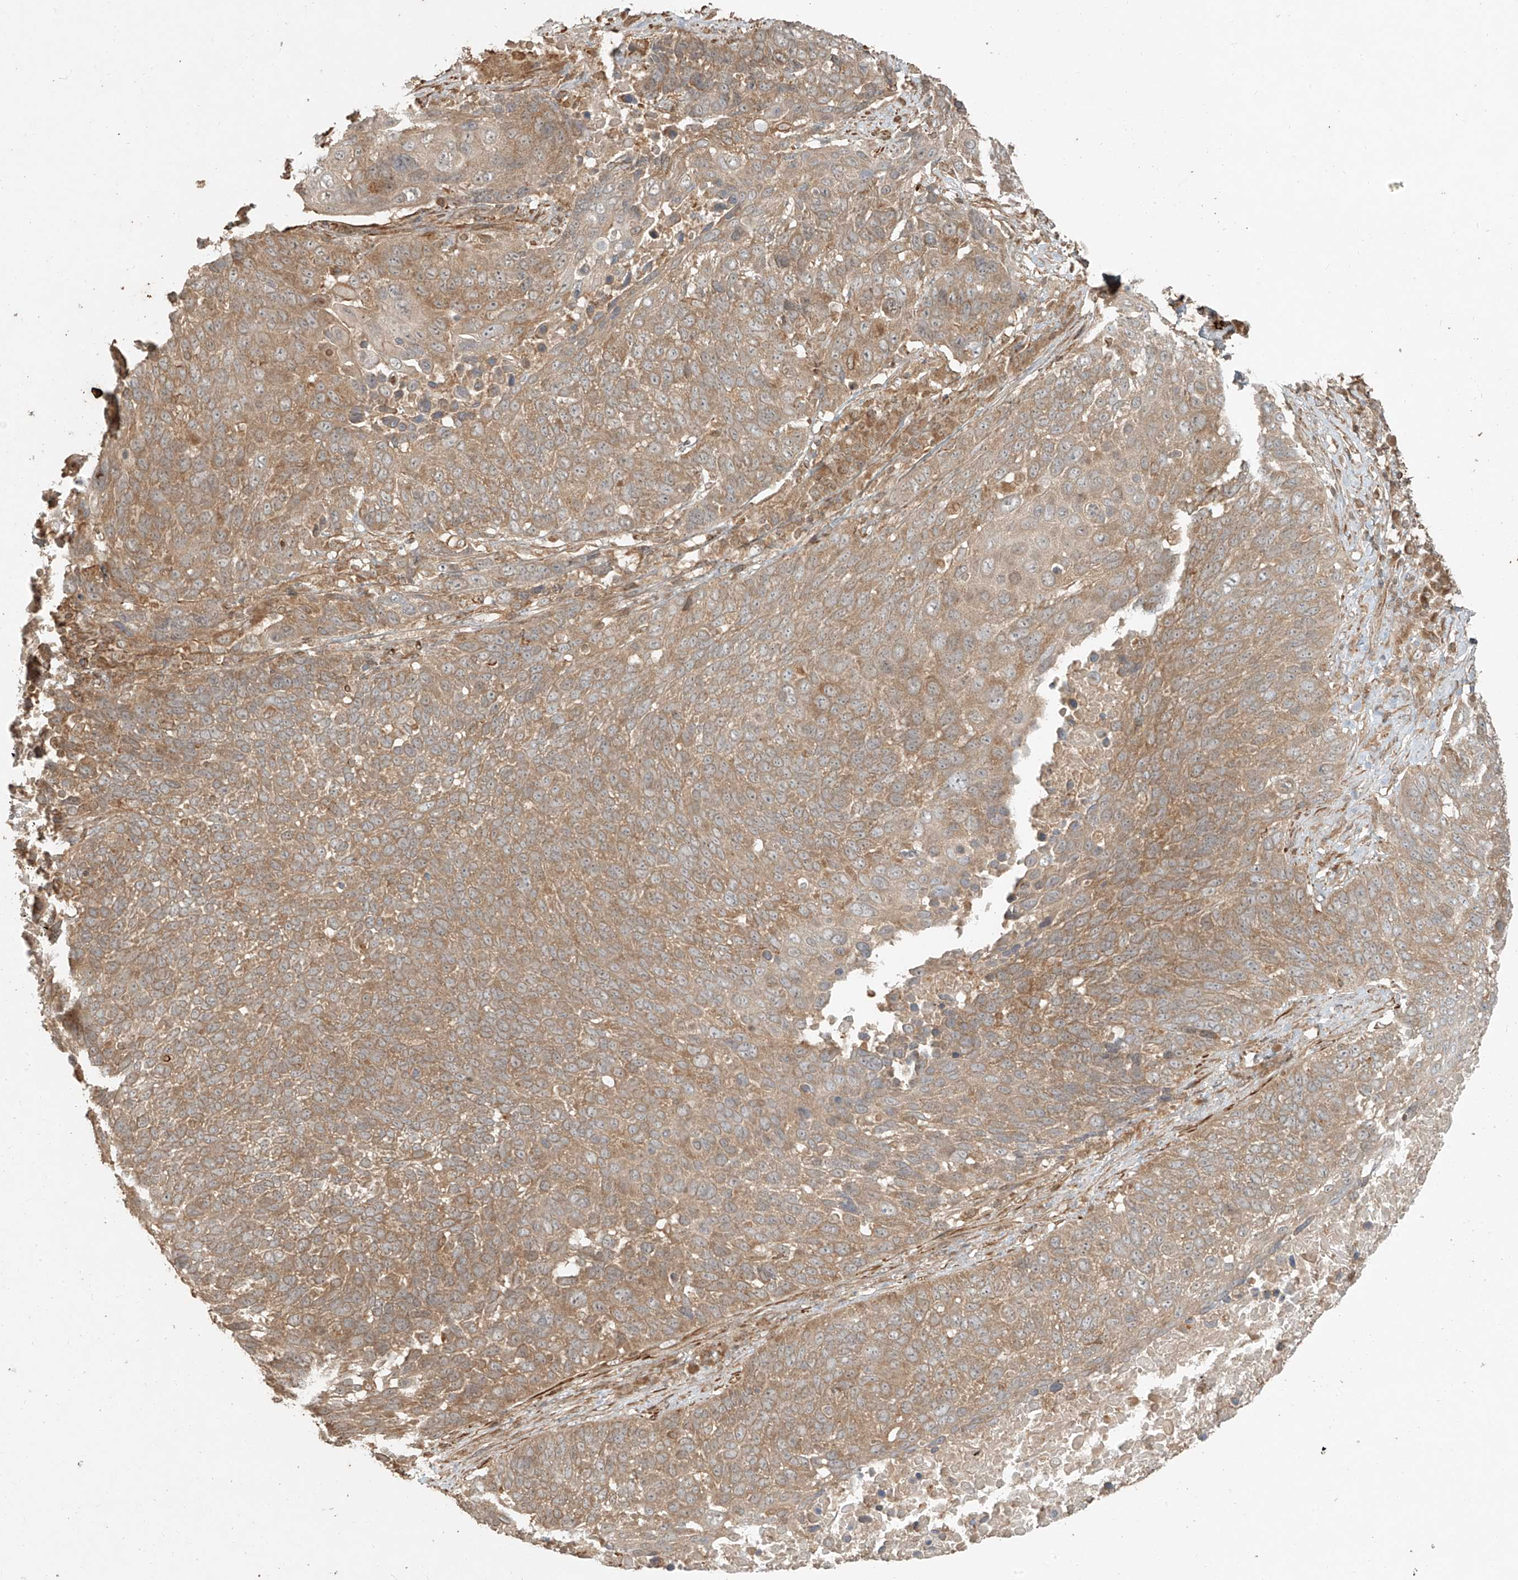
{"staining": {"intensity": "moderate", "quantity": ">75%", "location": "cytoplasmic/membranous"}, "tissue": "lung cancer", "cell_type": "Tumor cells", "image_type": "cancer", "snomed": [{"axis": "morphology", "description": "Squamous cell carcinoma, NOS"}, {"axis": "topography", "description": "Lung"}], "caption": "Protein staining demonstrates moderate cytoplasmic/membranous positivity in approximately >75% of tumor cells in lung cancer.", "gene": "ANKZF1", "patient": {"sex": "male", "age": 66}}